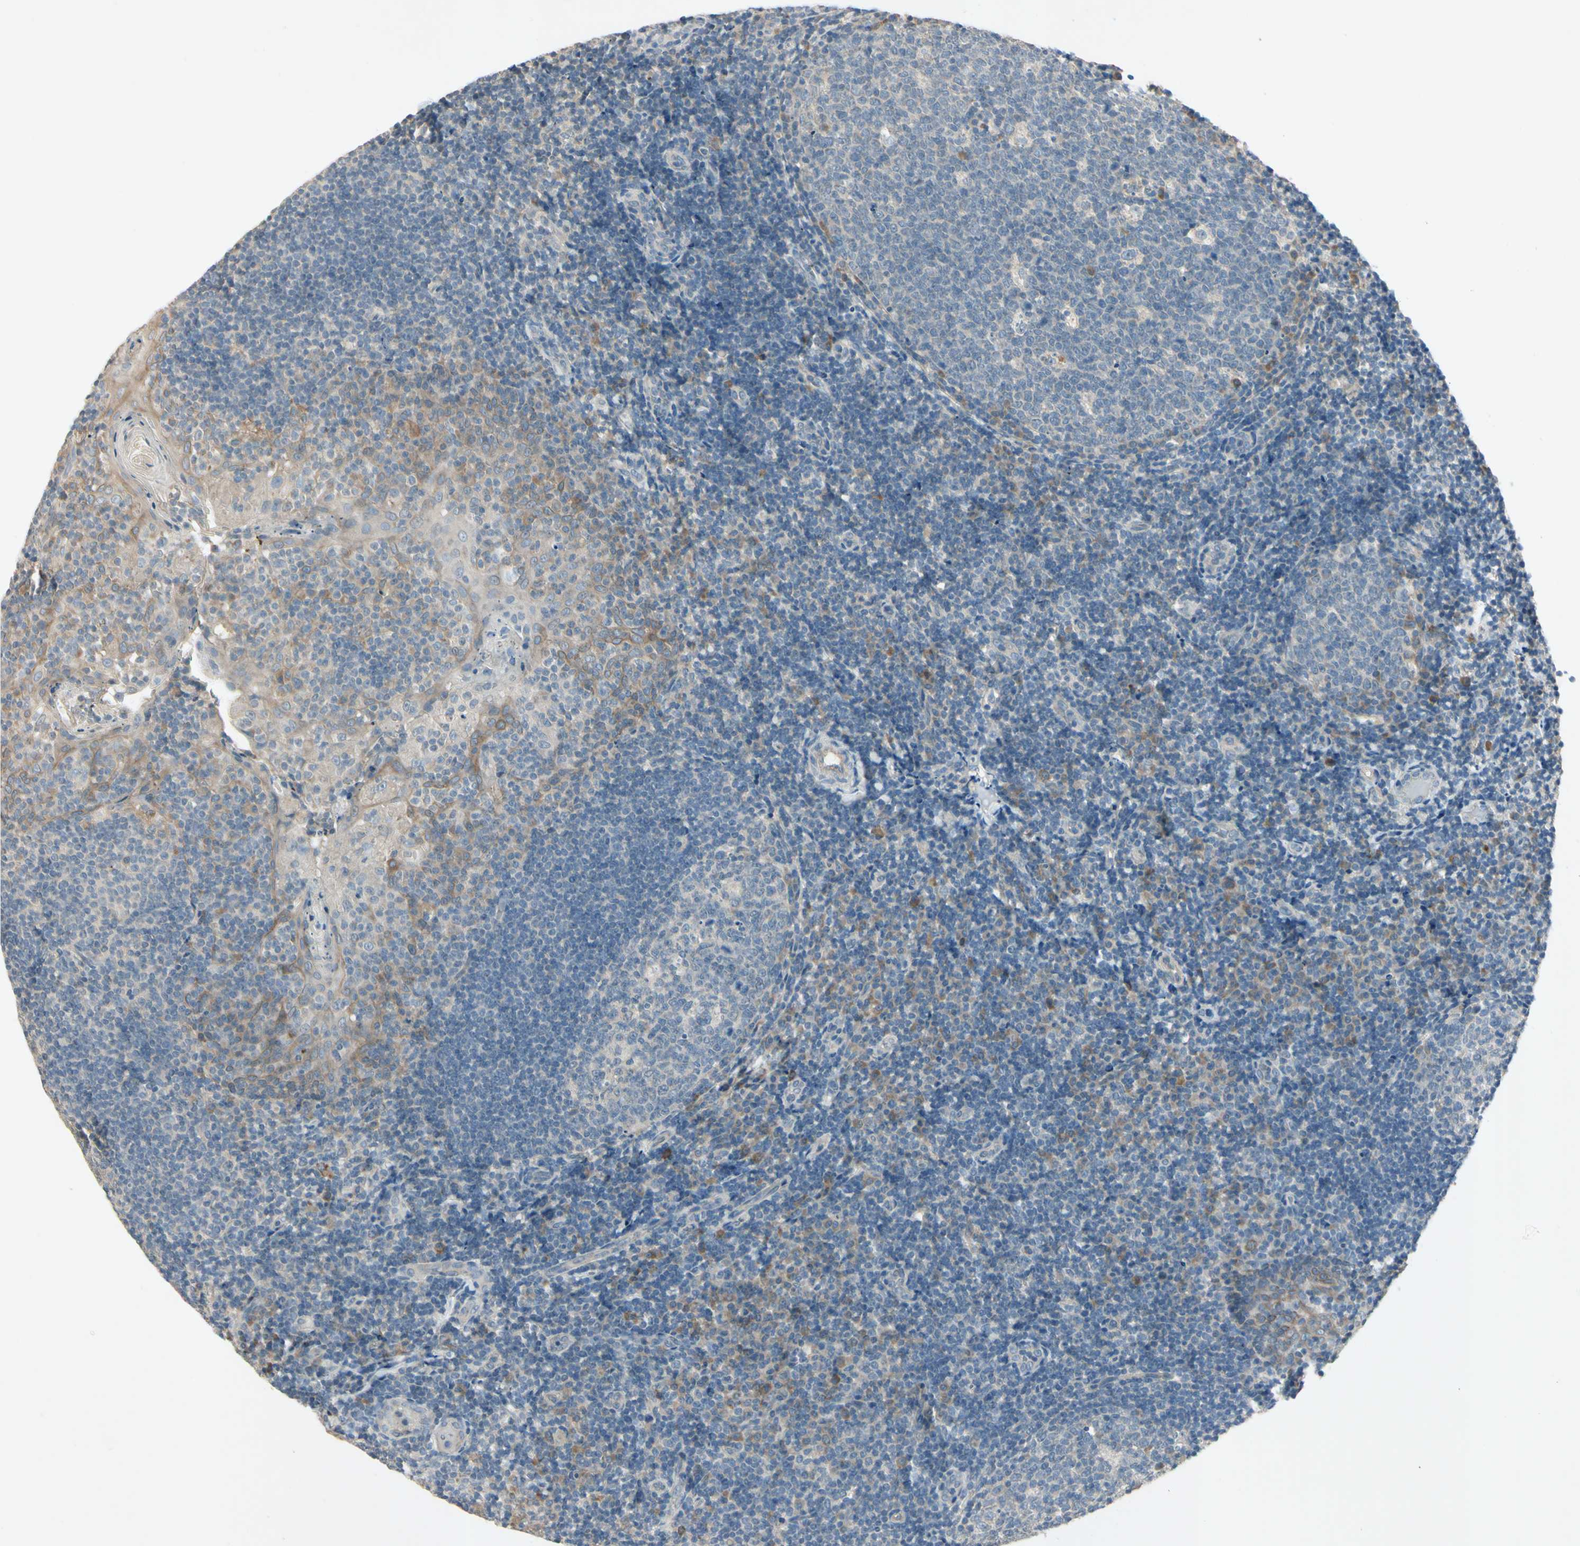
{"staining": {"intensity": "moderate", "quantity": "<25%", "location": "cytoplasmic/membranous"}, "tissue": "tonsil", "cell_type": "Germinal center cells", "image_type": "normal", "snomed": [{"axis": "morphology", "description": "Normal tissue, NOS"}, {"axis": "topography", "description": "Tonsil"}], "caption": "Protein expression analysis of normal tonsil exhibits moderate cytoplasmic/membranous positivity in approximately <25% of germinal center cells. The staining was performed using DAB (3,3'-diaminobenzidine) to visualize the protein expression in brown, while the nuclei were stained in blue with hematoxylin (Magnification: 20x).", "gene": "AATK", "patient": {"sex": "female", "age": 40}}